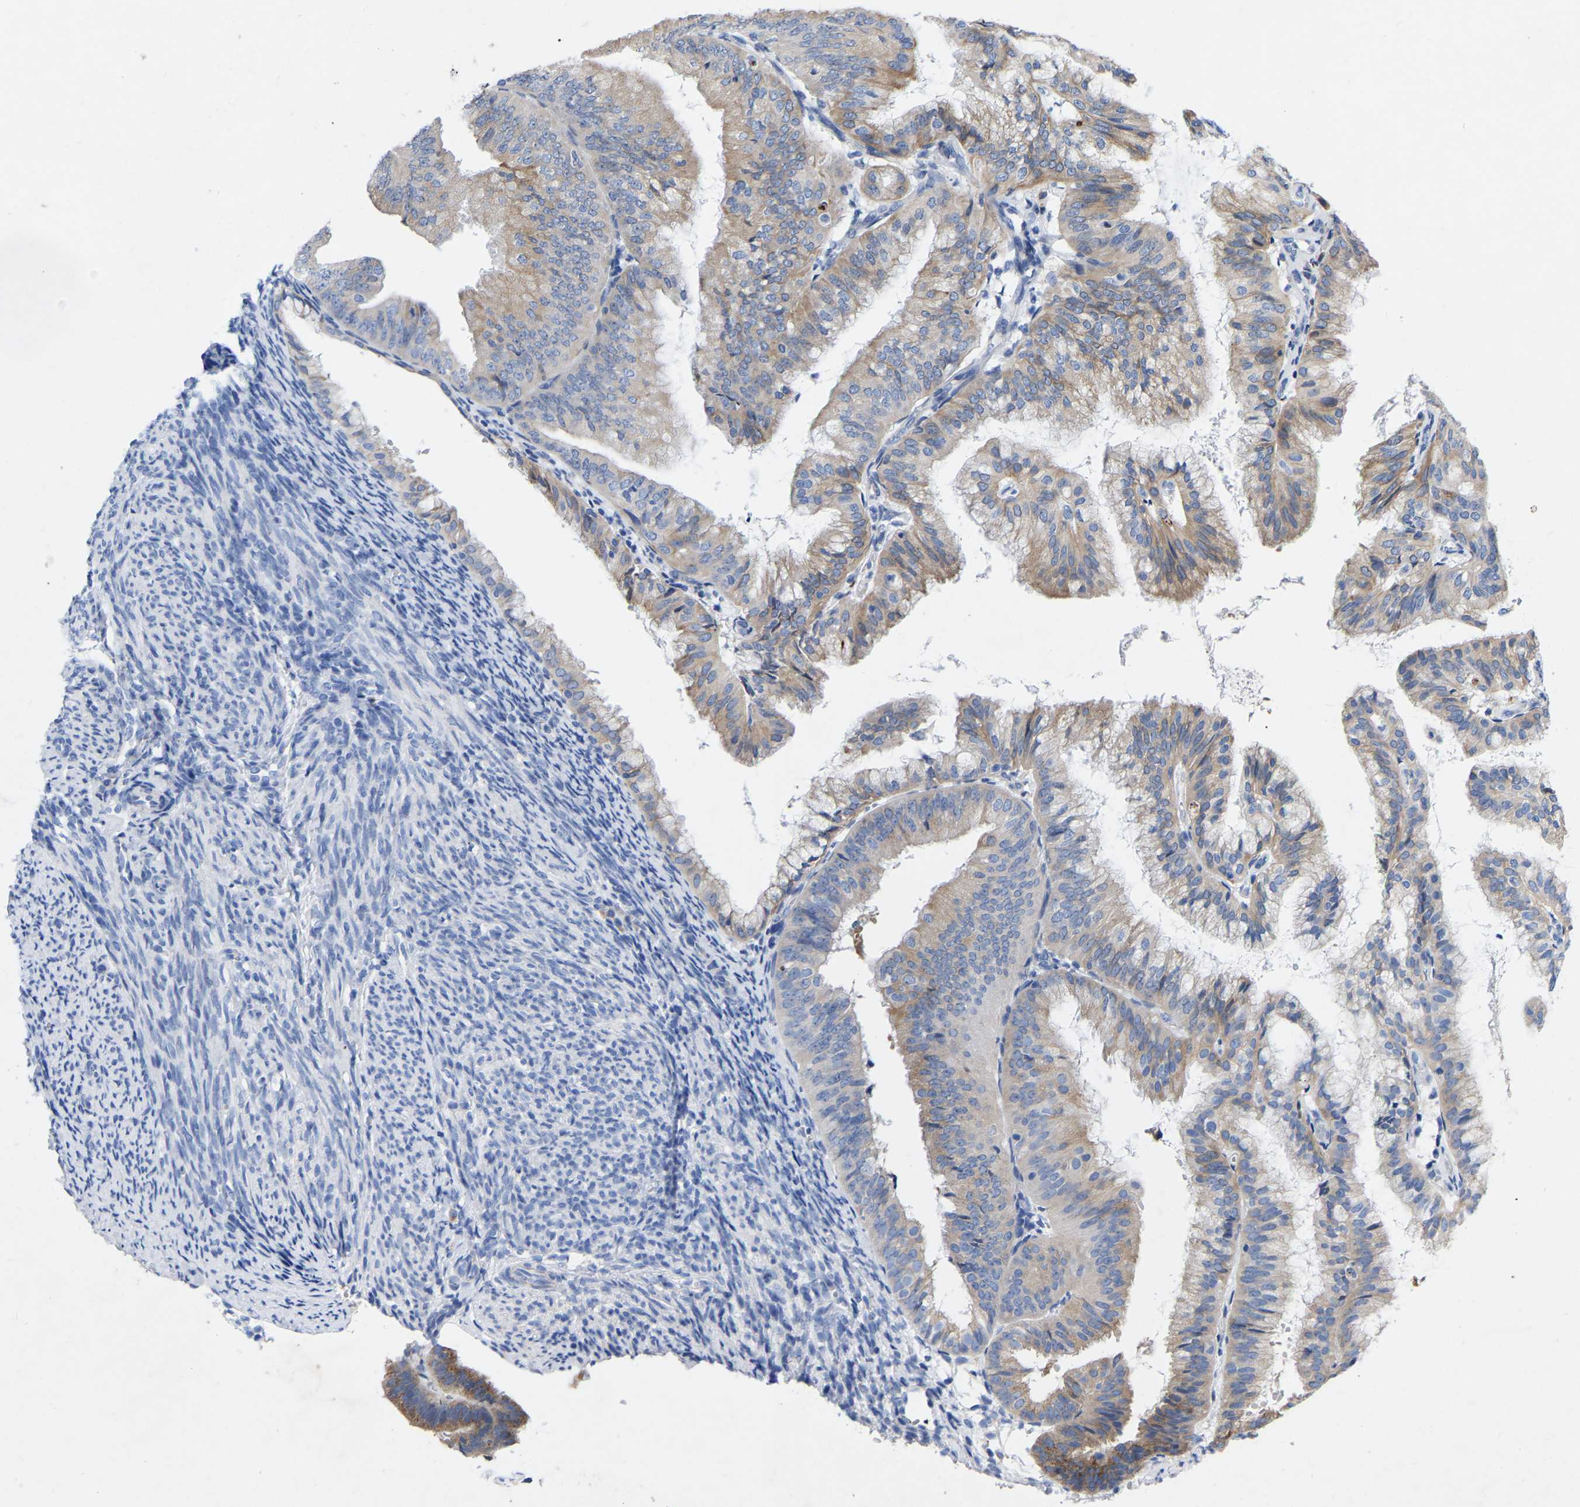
{"staining": {"intensity": "weak", "quantity": ">75%", "location": "cytoplasmic/membranous"}, "tissue": "endometrial cancer", "cell_type": "Tumor cells", "image_type": "cancer", "snomed": [{"axis": "morphology", "description": "Adenocarcinoma, NOS"}, {"axis": "topography", "description": "Endometrium"}], "caption": "Immunohistochemical staining of human endometrial cancer shows weak cytoplasmic/membranous protein positivity in approximately >75% of tumor cells.", "gene": "STRIP2", "patient": {"sex": "female", "age": 63}}